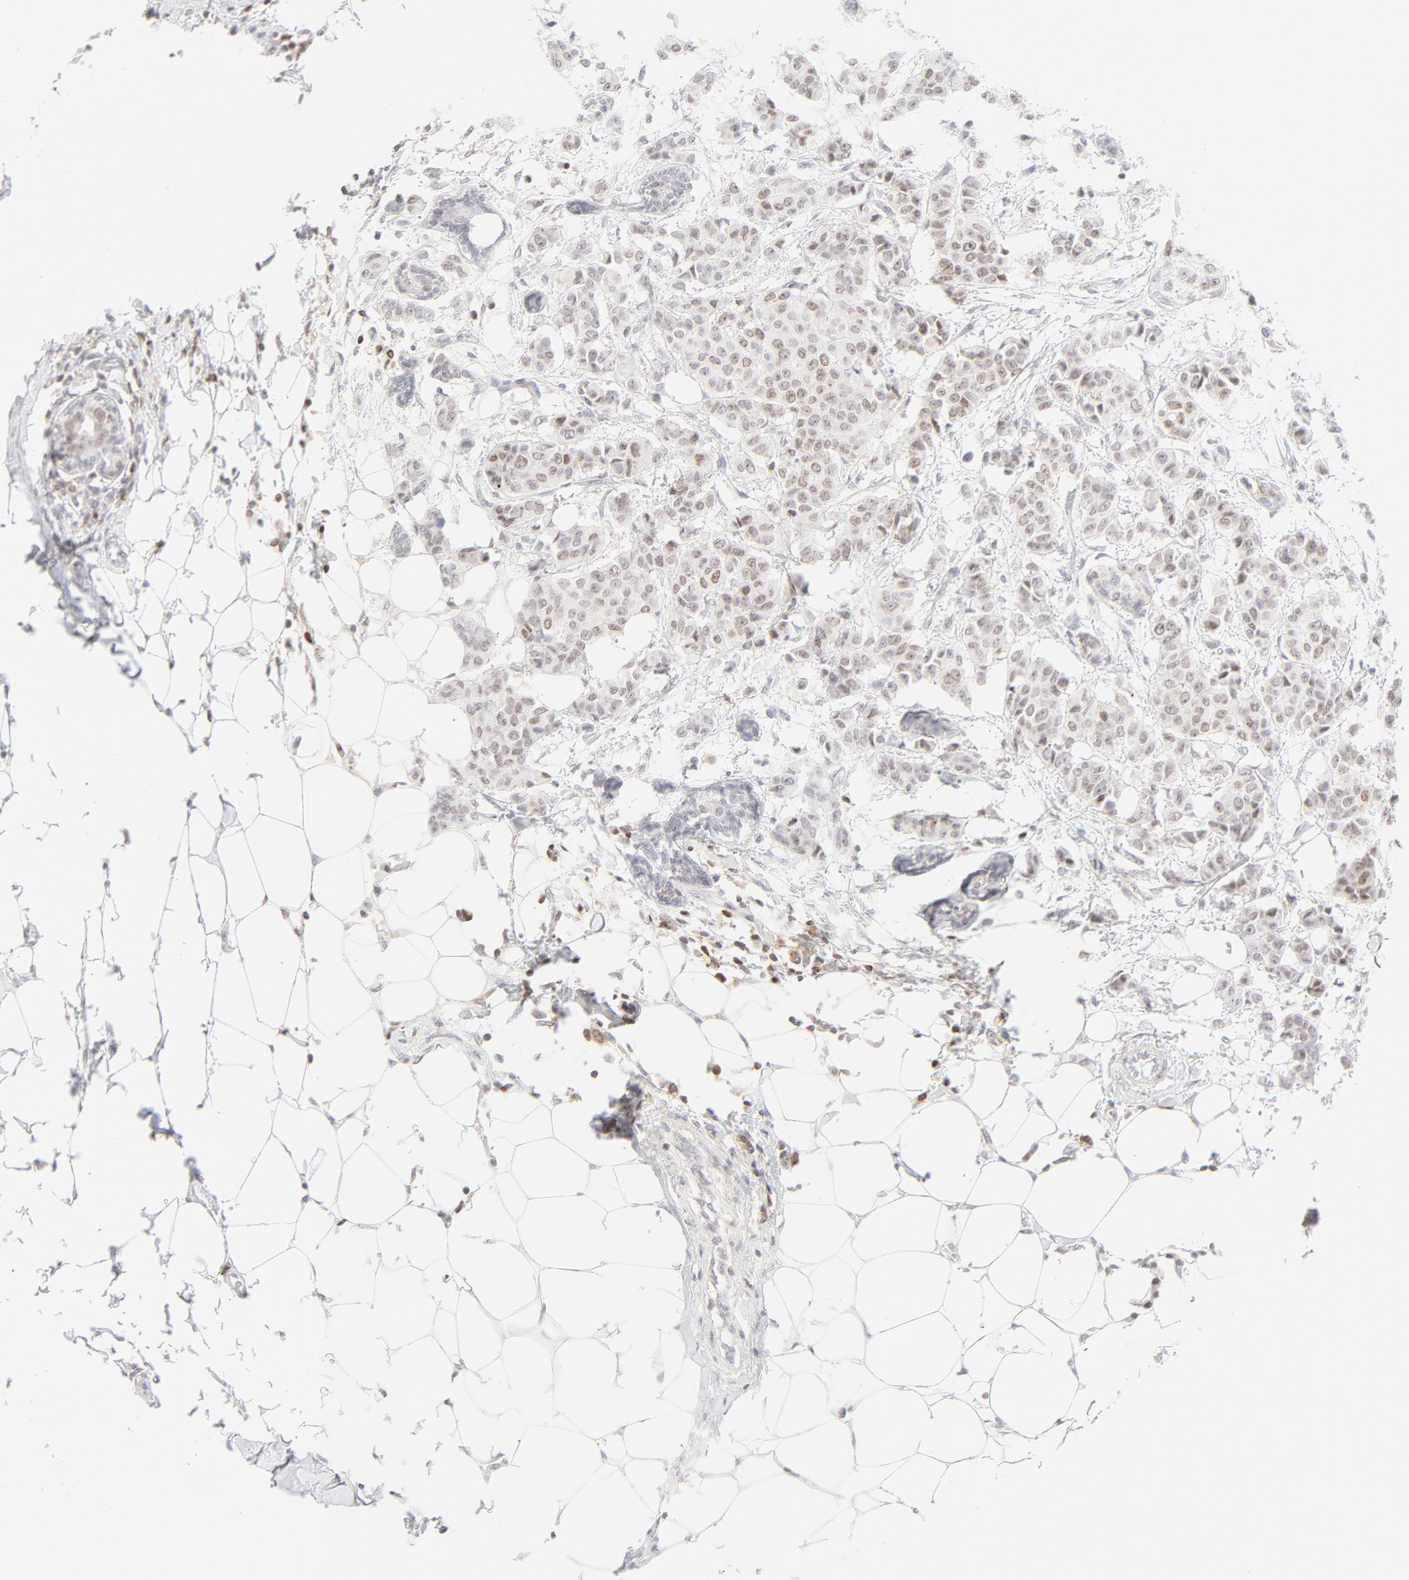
{"staining": {"intensity": "moderate", "quantity": "25%-75%", "location": "nuclear"}, "tissue": "breast cancer", "cell_type": "Tumor cells", "image_type": "cancer", "snomed": [{"axis": "morphology", "description": "Duct carcinoma"}, {"axis": "topography", "description": "Breast"}], "caption": "This is a histology image of immunohistochemistry staining of intraductal carcinoma (breast), which shows moderate positivity in the nuclear of tumor cells.", "gene": "PRKCB", "patient": {"sex": "female", "age": 40}}